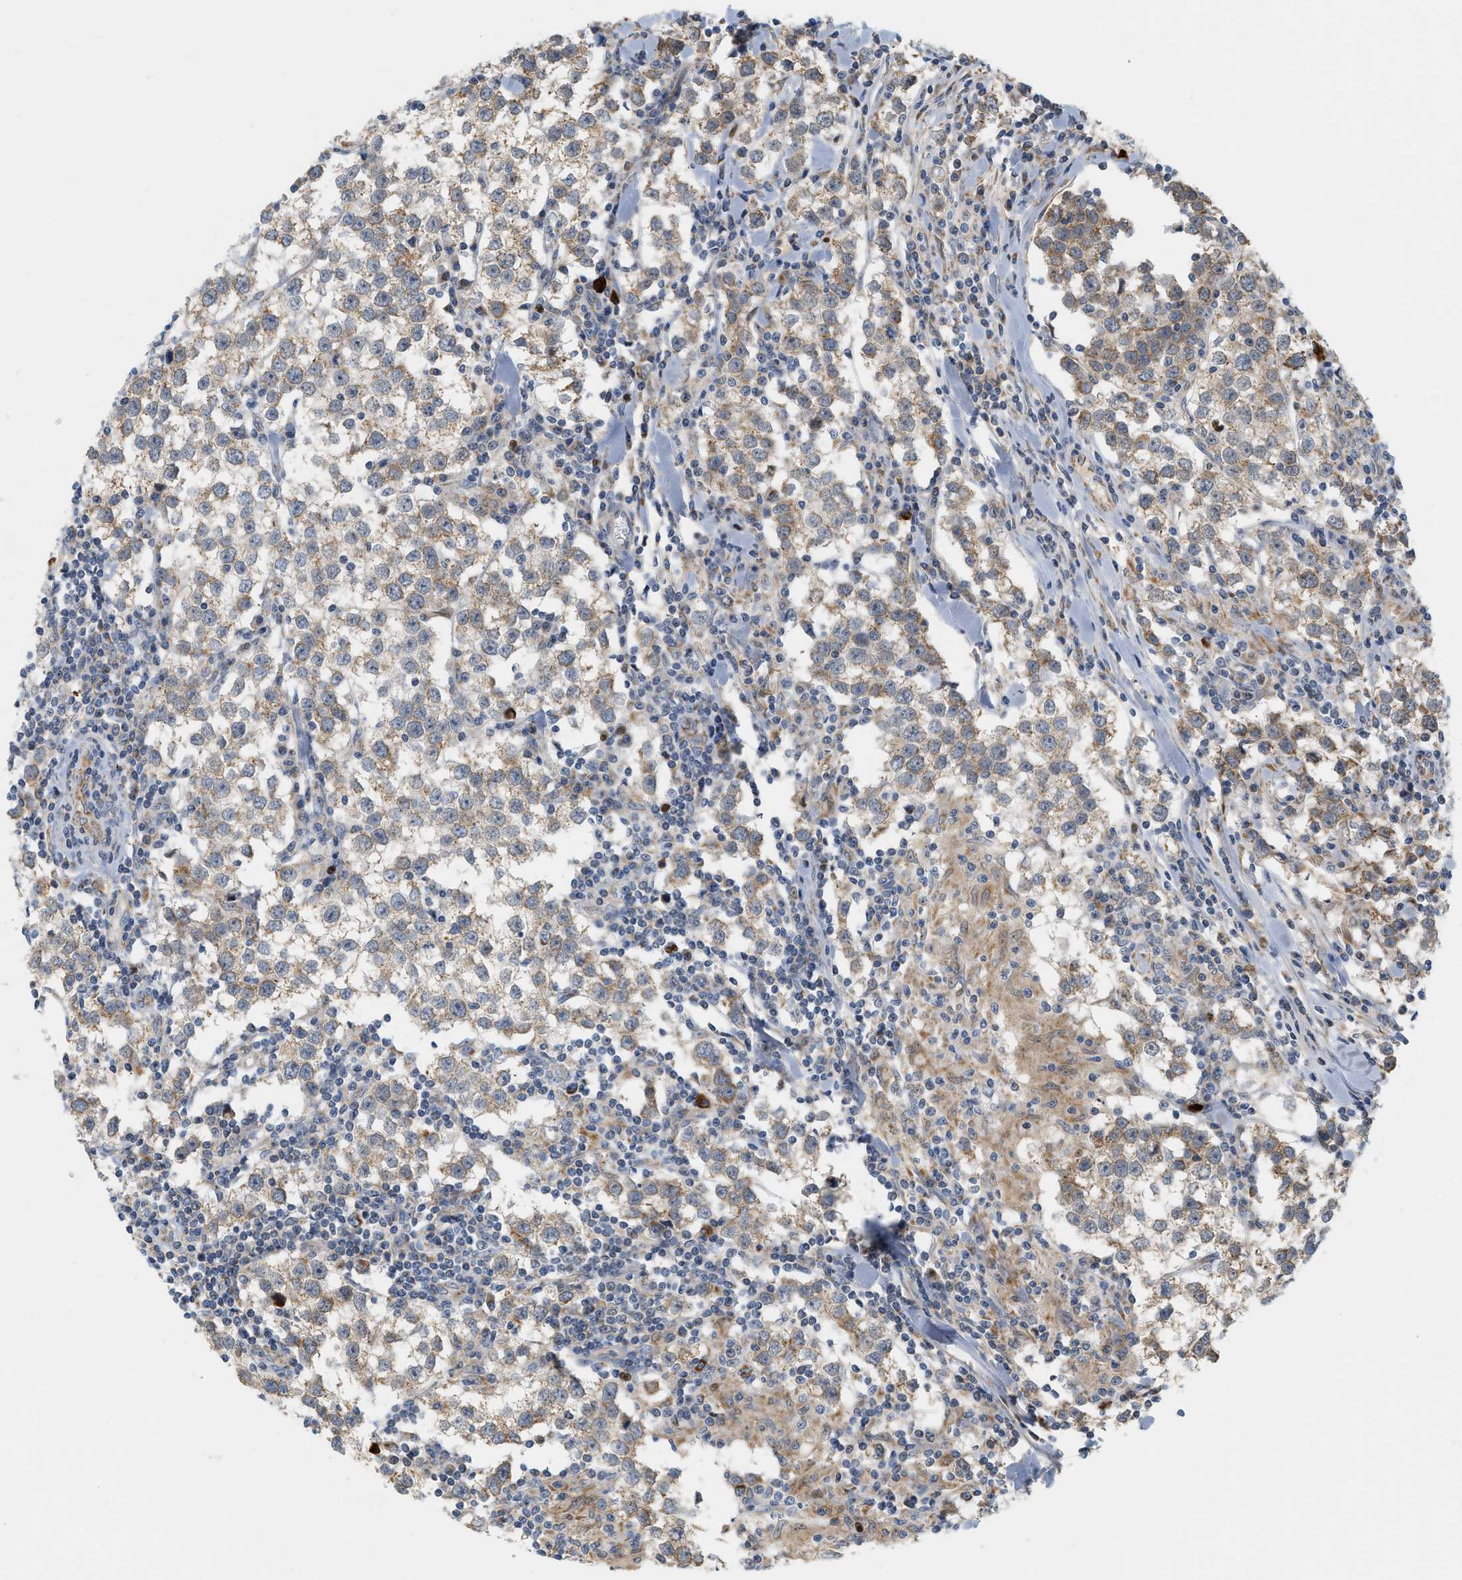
{"staining": {"intensity": "weak", "quantity": "25%-75%", "location": "cytoplasmic/membranous"}, "tissue": "testis cancer", "cell_type": "Tumor cells", "image_type": "cancer", "snomed": [{"axis": "morphology", "description": "Seminoma, NOS"}, {"axis": "morphology", "description": "Carcinoma, Embryonal, NOS"}, {"axis": "topography", "description": "Testis"}], "caption": "An IHC photomicrograph of tumor tissue is shown. Protein staining in brown highlights weak cytoplasmic/membranous positivity in testis cancer (seminoma) within tumor cells. The protein of interest is stained brown, and the nuclei are stained in blue (DAB IHC with brightfield microscopy, high magnification).", "gene": "MCU", "patient": {"sex": "male", "age": 36}}